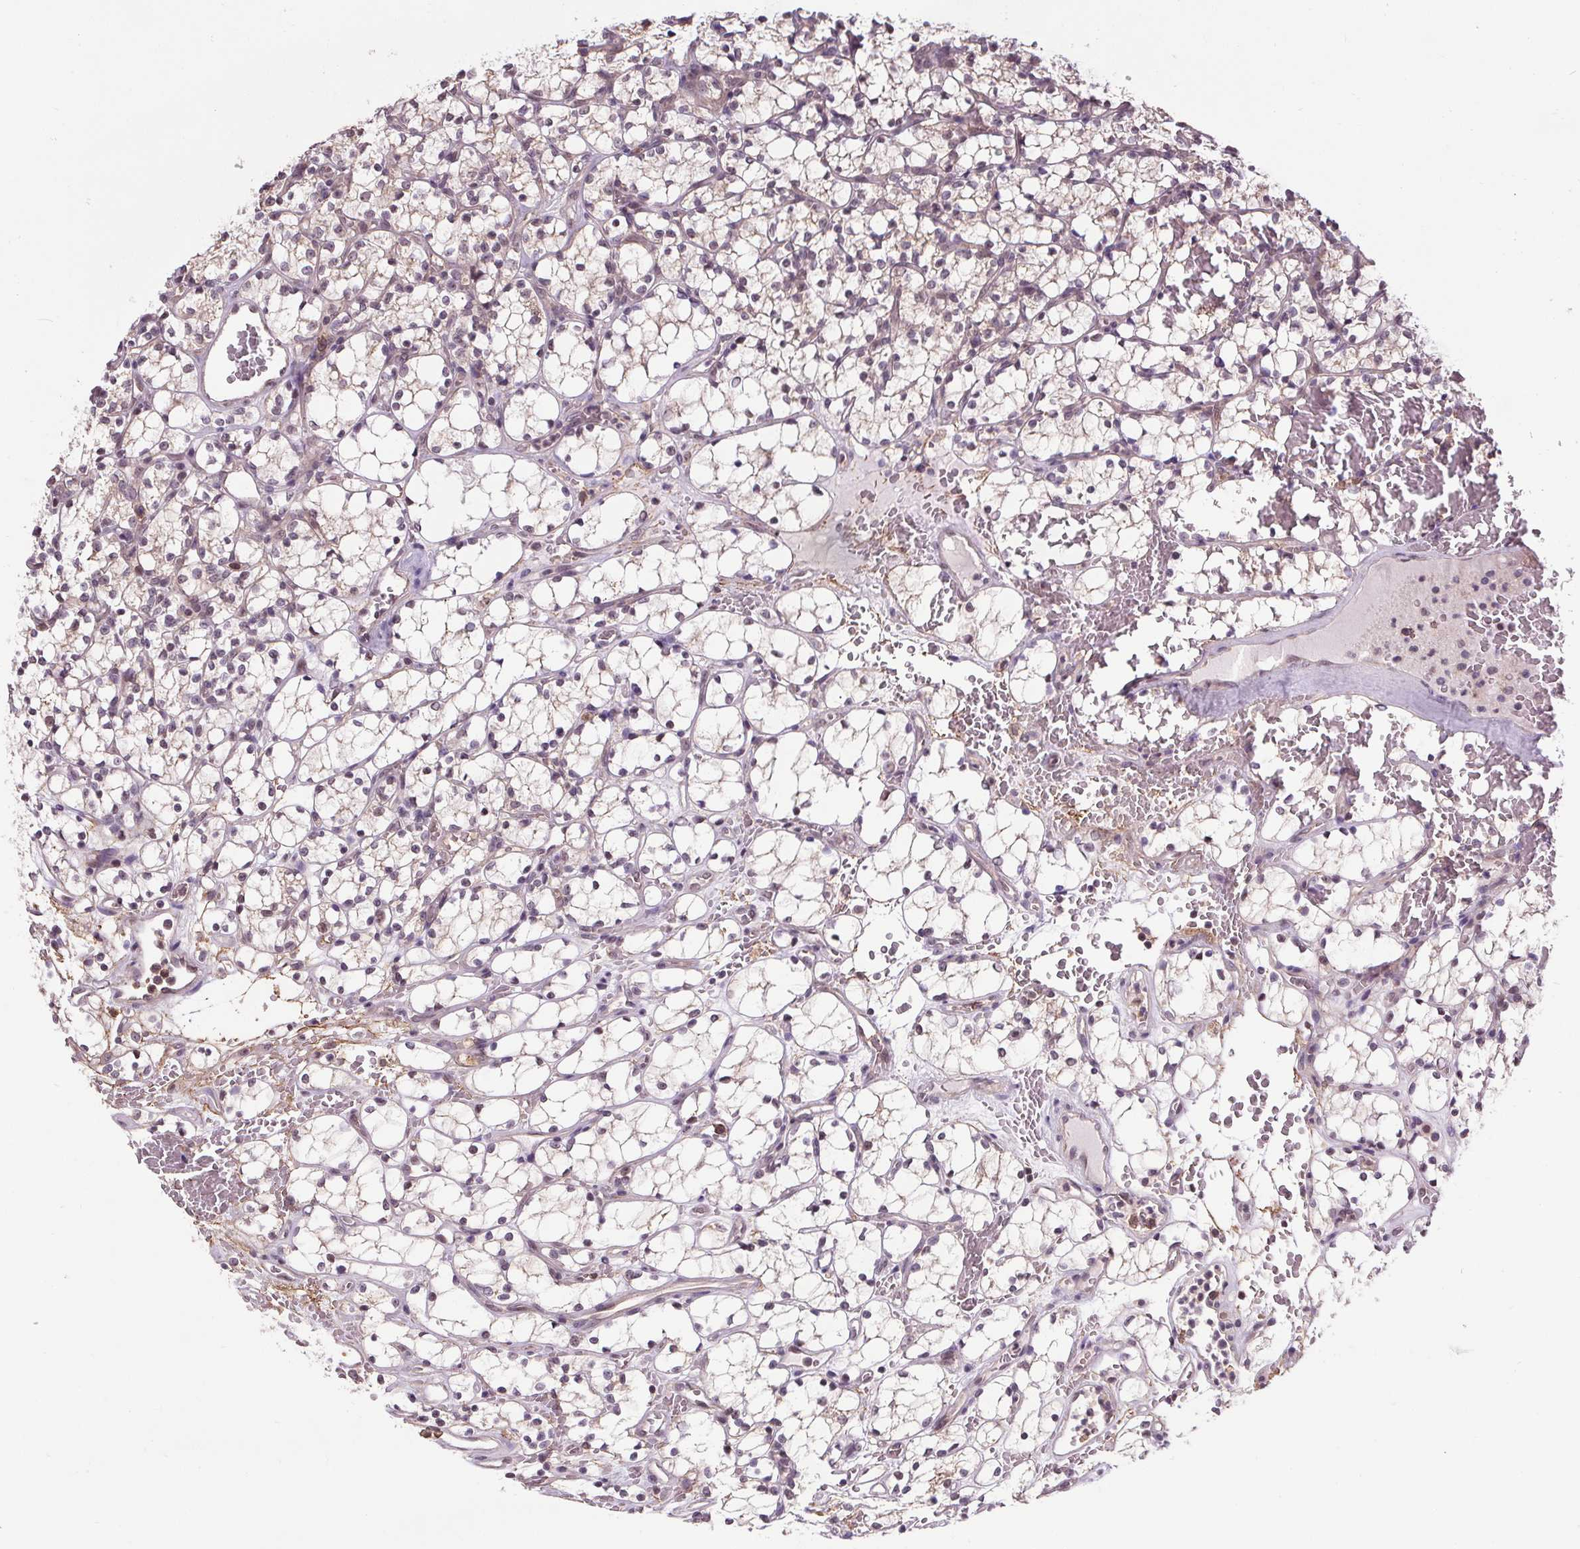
{"staining": {"intensity": "weak", "quantity": "<25%", "location": "nuclear"}, "tissue": "renal cancer", "cell_type": "Tumor cells", "image_type": "cancer", "snomed": [{"axis": "morphology", "description": "Adenocarcinoma, NOS"}, {"axis": "topography", "description": "Kidney"}], "caption": "There is no significant positivity in tumor cells of renal cancer (adenocarcinoma). (DAB IHC with hematoxylin counter stain).", "gene": "KIAA0232", "patient": {"sex": "female", "age": 69}}